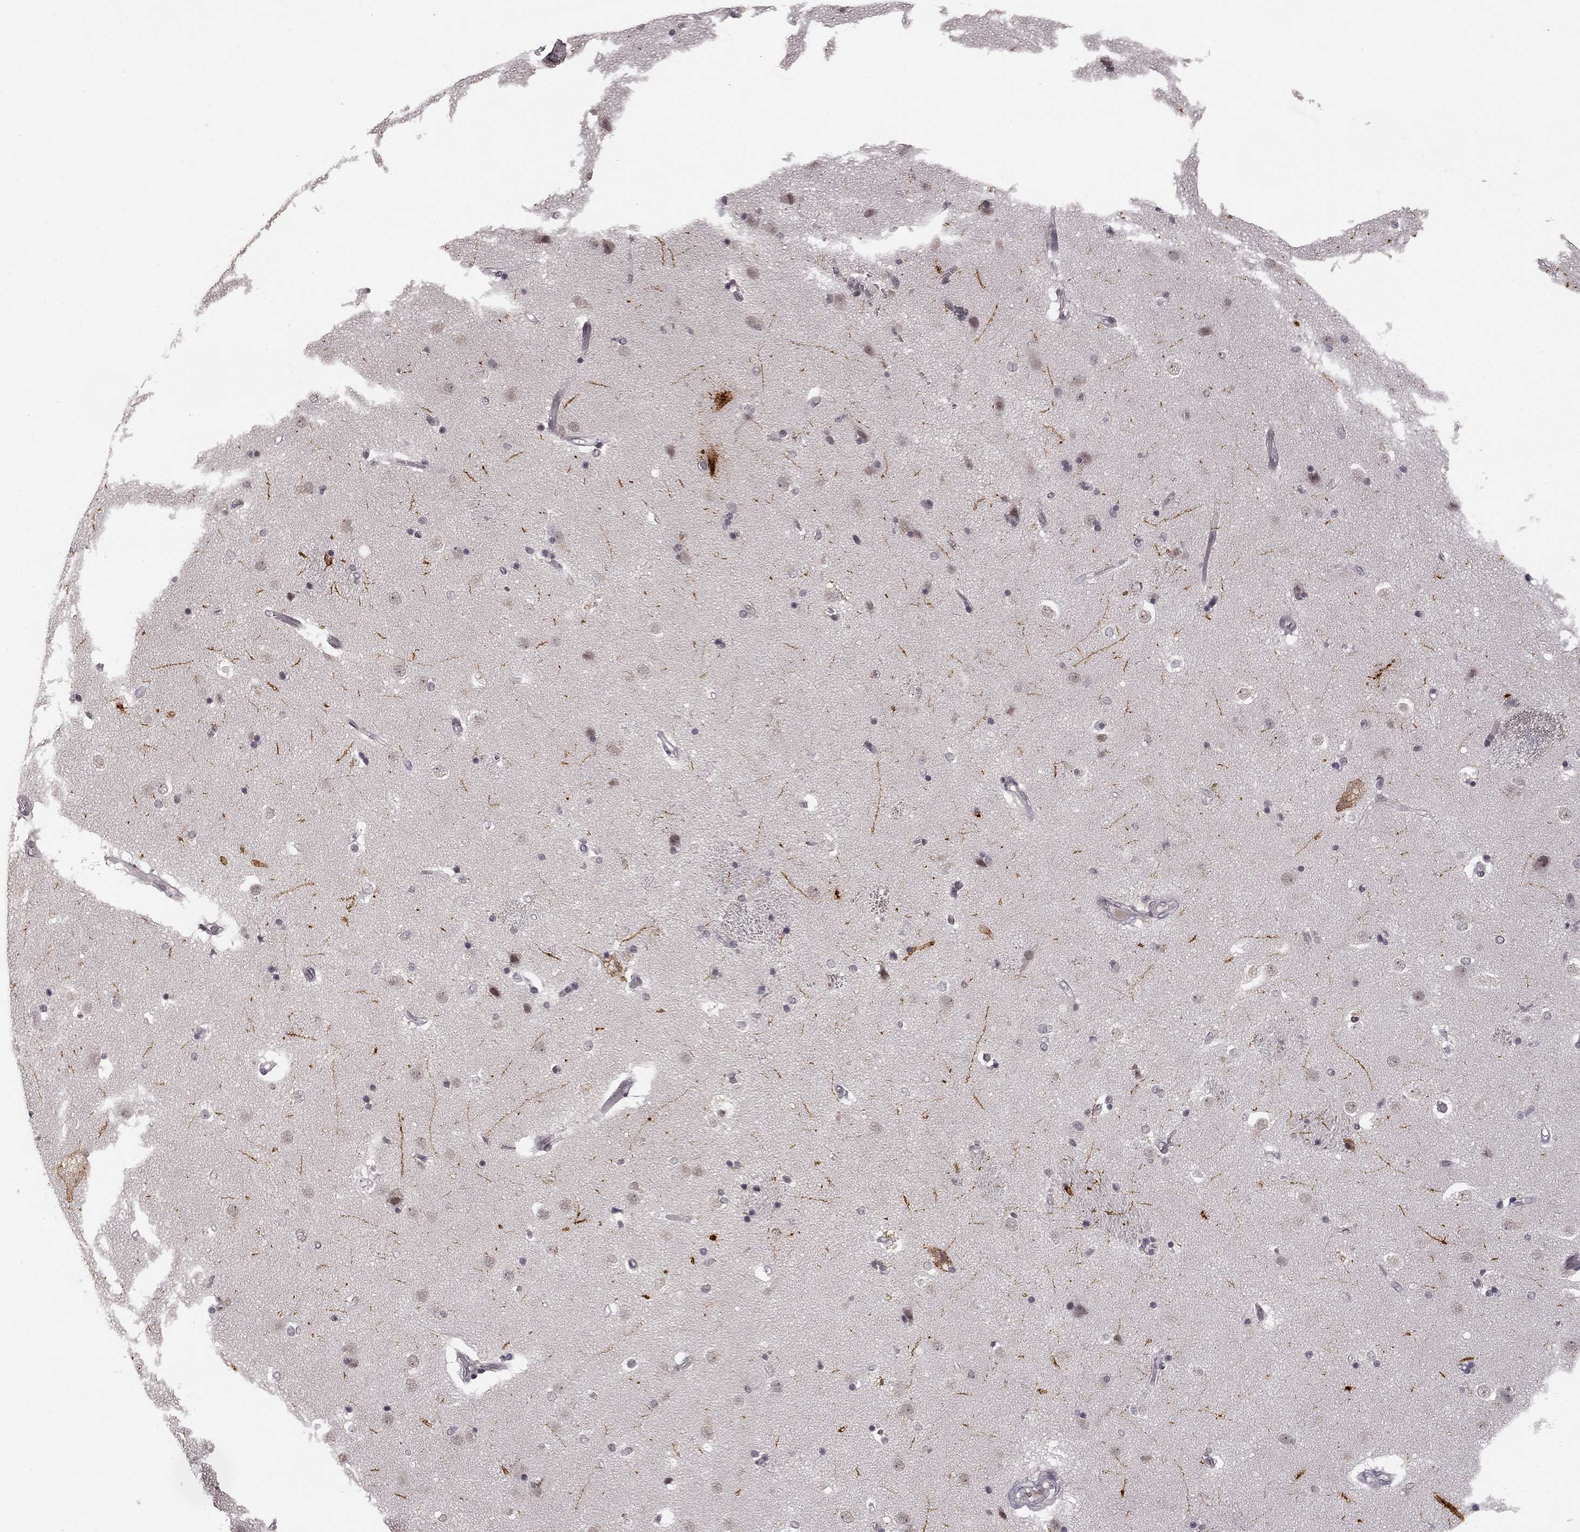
{"staining": {"intensity": "negative", "quantity": "none", "location": "none"}, "tissue": "caudate", "cell_type": "Glial cells", "image_type": "normal", "snomed": [{"axis": "morphology", "description": "Normal tissue, NOS"}, {"axis": "topography", "description": "Lateral ventricle wall"}], "caption": "This is a photomicrograph of immunohistochemistry staining of unremarkable caudate, which shows no staining in glial cells.", "gene": "HCN4", "patient": {"sex": "female", "age": 71}}